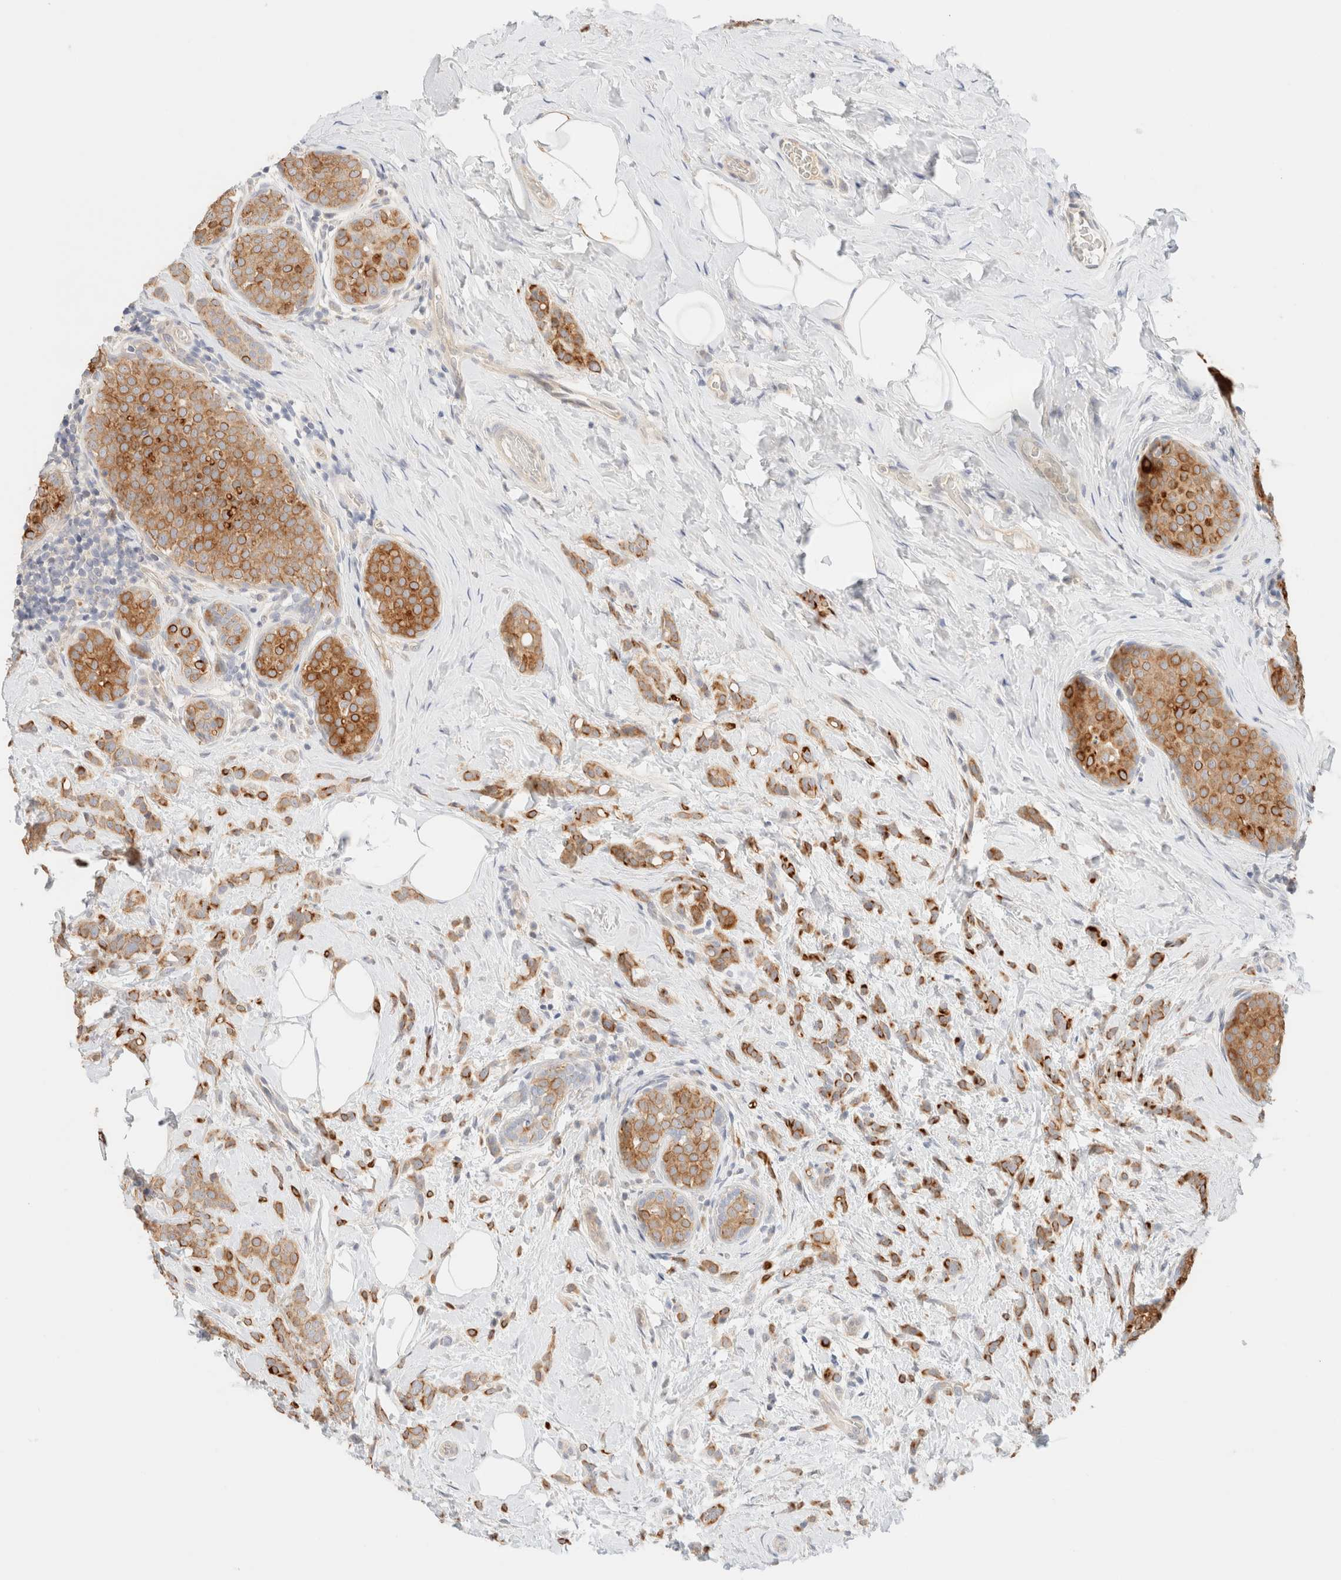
{"staining": {"intensity": "moderate", "quantity": ">75%", "location": "cytoplasmic/membranous"}, "tissue": "breast cancer", "cell_type": "Tumor cells", "image_type": "cancer", "snomed": [{"axis": "morphology", "description": "Lobular carcinoma, in situ"}, {"axis": "morphology", "description": "Lobular carcinoma"}, {"axis": "topography", "description": "Breast"}], "caption": "The photomicrograph demonstrates immunohistochemical staining of lobular carcinoma in situ (breast). There is moderate cytoplasmic/membranous expression is appreciated in about >75% of tumor cells.", "gene": "SGSM2", "patient": {"sex": "female", "age": 41}}